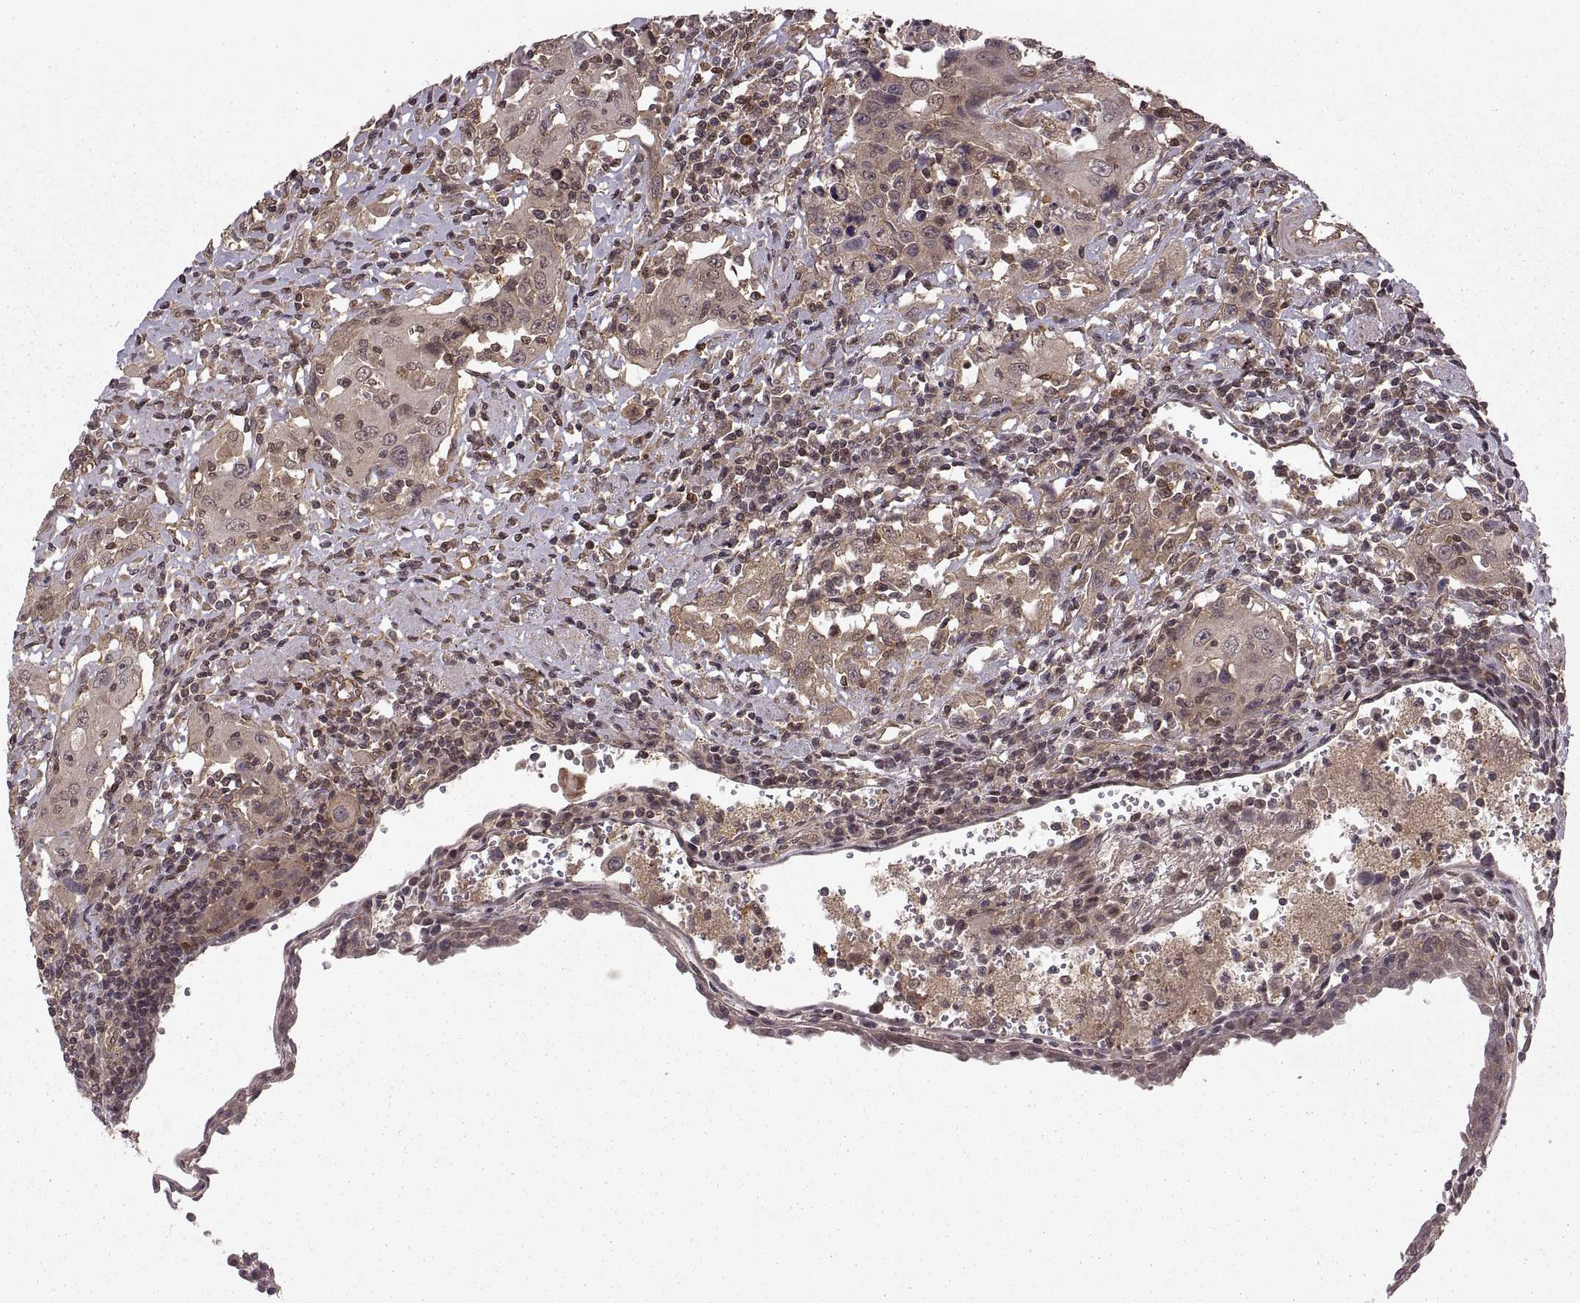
{"staining": {"intensity": "weak", "quantity": ">75%", "location": "cytoplasmic/membranous"}, "tissue": "urothelial cancer", "cell_type": "Tumor cells", "image_type": "cancer", "snomed": [{"axis": "morphology", "description": "Urothelial carcinoma, High grade"}, {"axis": "topography", "description": "Urinary bladder"}], "caption": "This histopathology image demonstrates IHC staining of urothelial cancer, with low weak cytoplasmic/membranous positivity in approximately >75% of tumor cells.", "gene": "DEDD", "patient": {"sex": "female", "age": 85}}